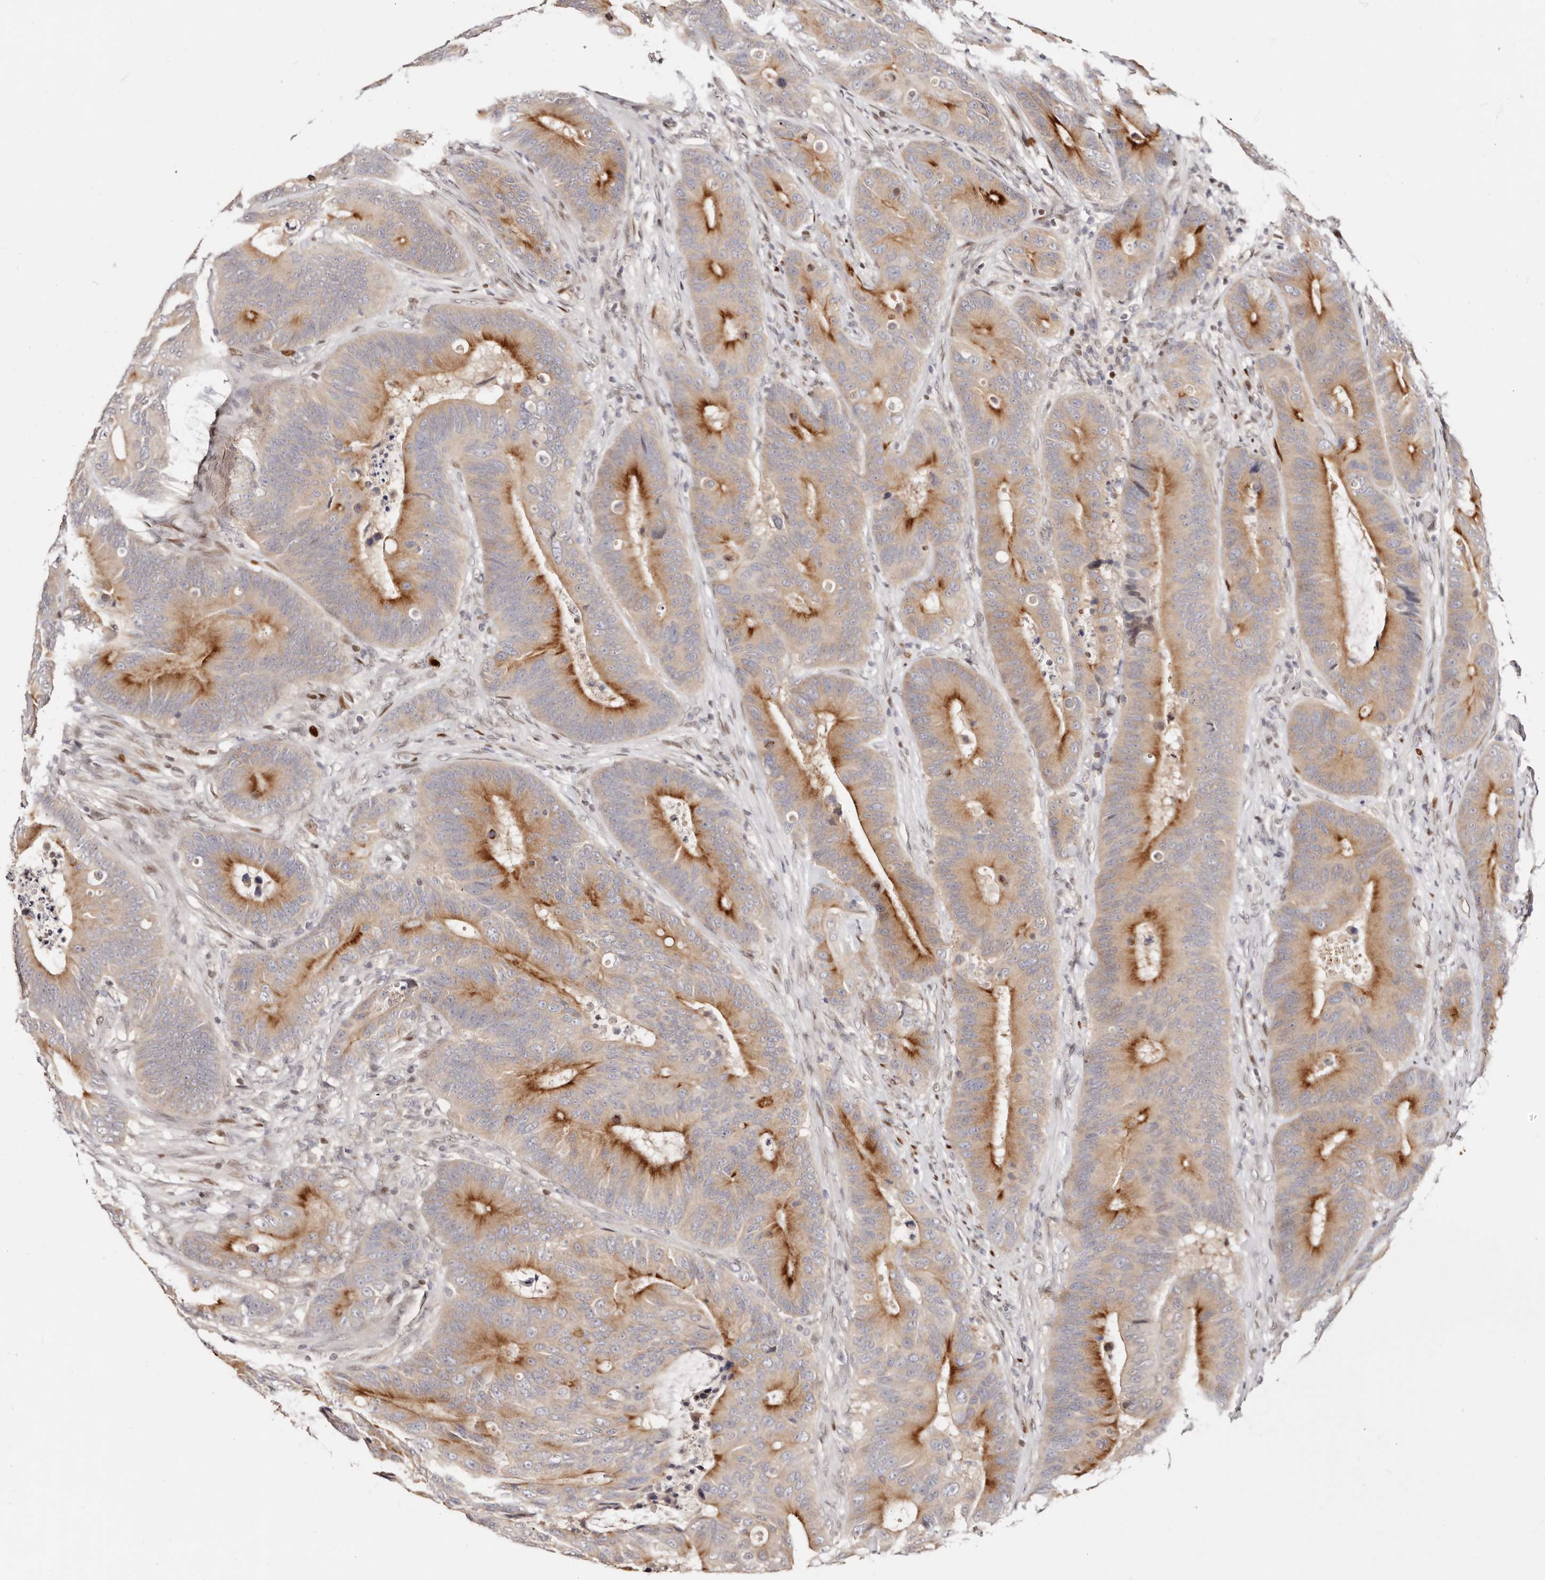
{"staining": {"intensity": "strong", "quantity": "25%-75%", "location": "cytoplasmic/membranous"}, "tissue": "colorectal cancer", "cell_type": "Tumor cells", "image_type": "cancer", "snomed": [{"axis": "morphology", "description": "Adenocarcinoma, NOS"}, {"axis": "topography", "description": "Colon"}], "caption": "An image of human colorectal cancer stained for a protein shows strong cytoplasmic/membranous brown staining in tumor cells.", "gene": "IQGAP3", "patient": {"sex": "male", "age": 83}}